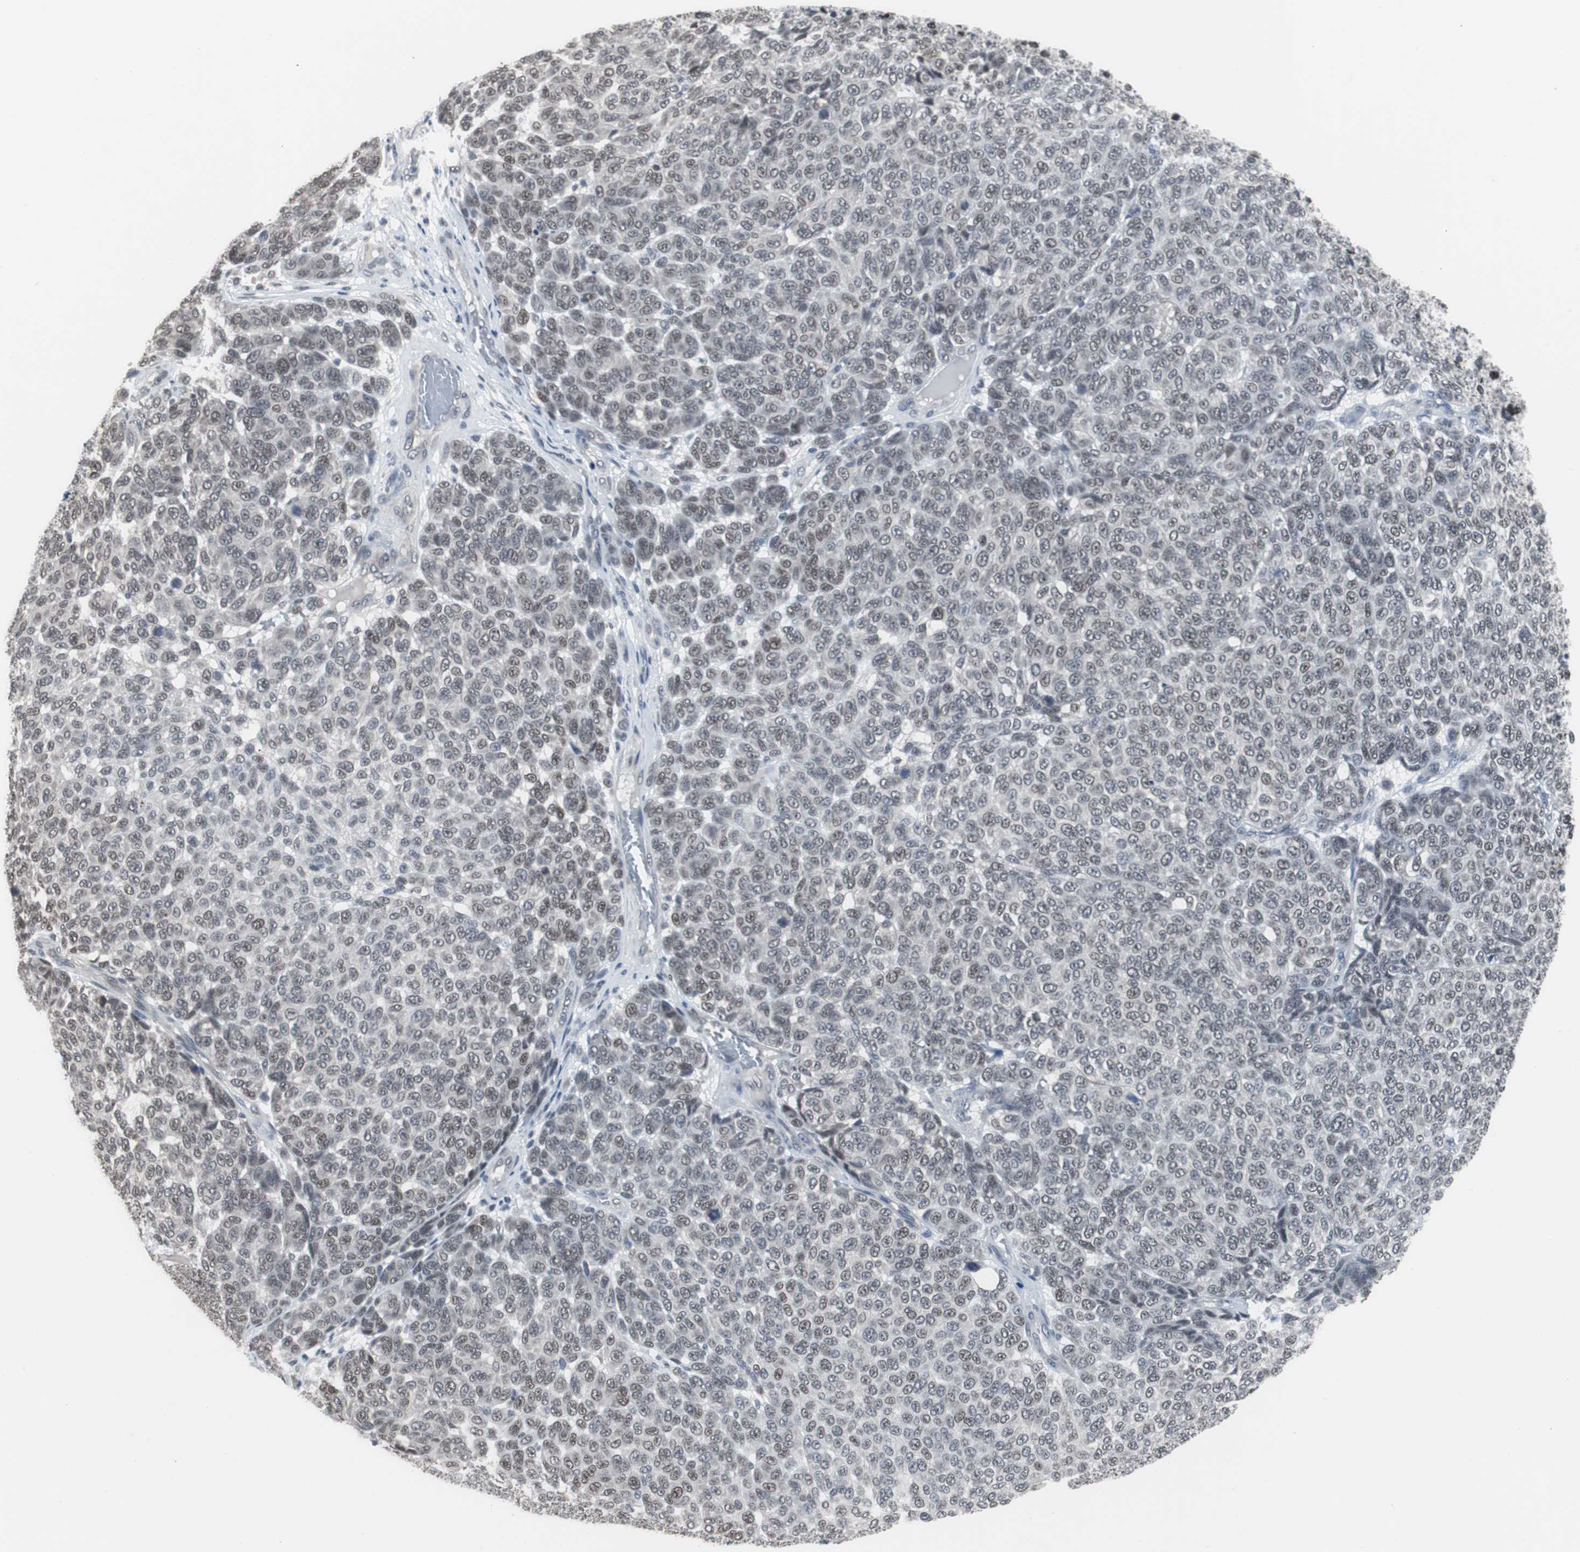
{"staining": {"intensity": "weak", "quantity": ">75%", "location": "nuclear"}, "tissue": "melanoma", "cell_type": "Tumor cells", "image_type": "cancer", "snomed": [{"axis": "morphology", "description": "Malignant melanoma, NOS"}, {"axis": "topography", "description": "Skin"}], "caption": "Immunohistochemical staining of malignant melanoma shows low levels of weak nuclear staining in about >75% of tumor cells.", "gene": "FOXP4", "patient": {"sex": "male", "age": 59}}